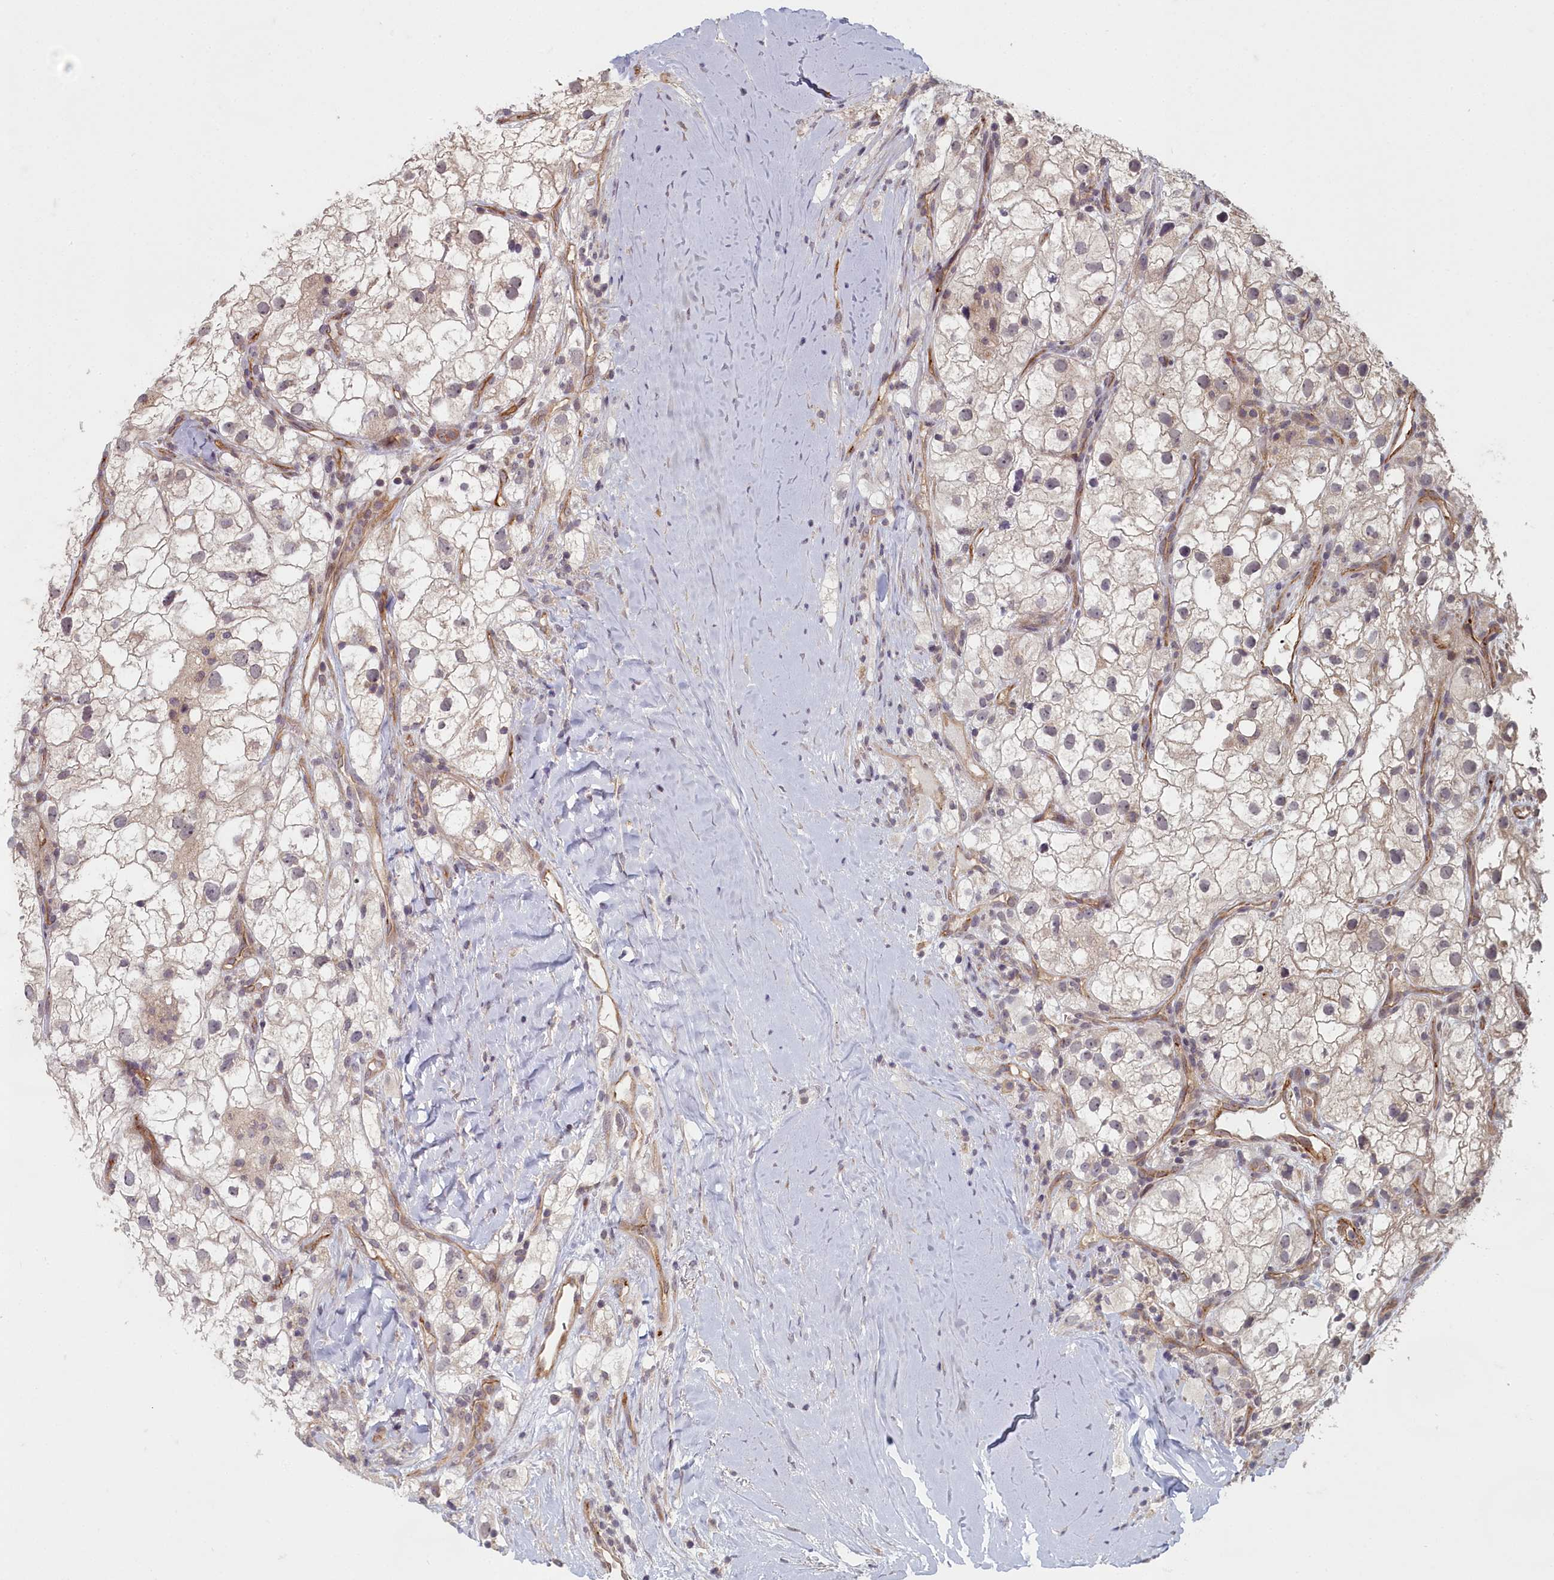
{"staining": {"intensity": "weak", "quantity": "<25%", "location": "cytoplasmic/membranous"}, "tissue": "renal cancer", "cell_type": "Tumor cells", "image_type": "cancer", "snomed": [{"axis": "morphology", "description": "Adenocarcinoma, NOS"}, {"axis": "topography", "description": "Kidney"}], "caption": "Human renal adenocarcinoma stained for a protein using immunohistochemistry (IHC) shows no staining in tumor cells.", "gene": "TSPYL4", "patient": {"sex": "male", "age": 59}}